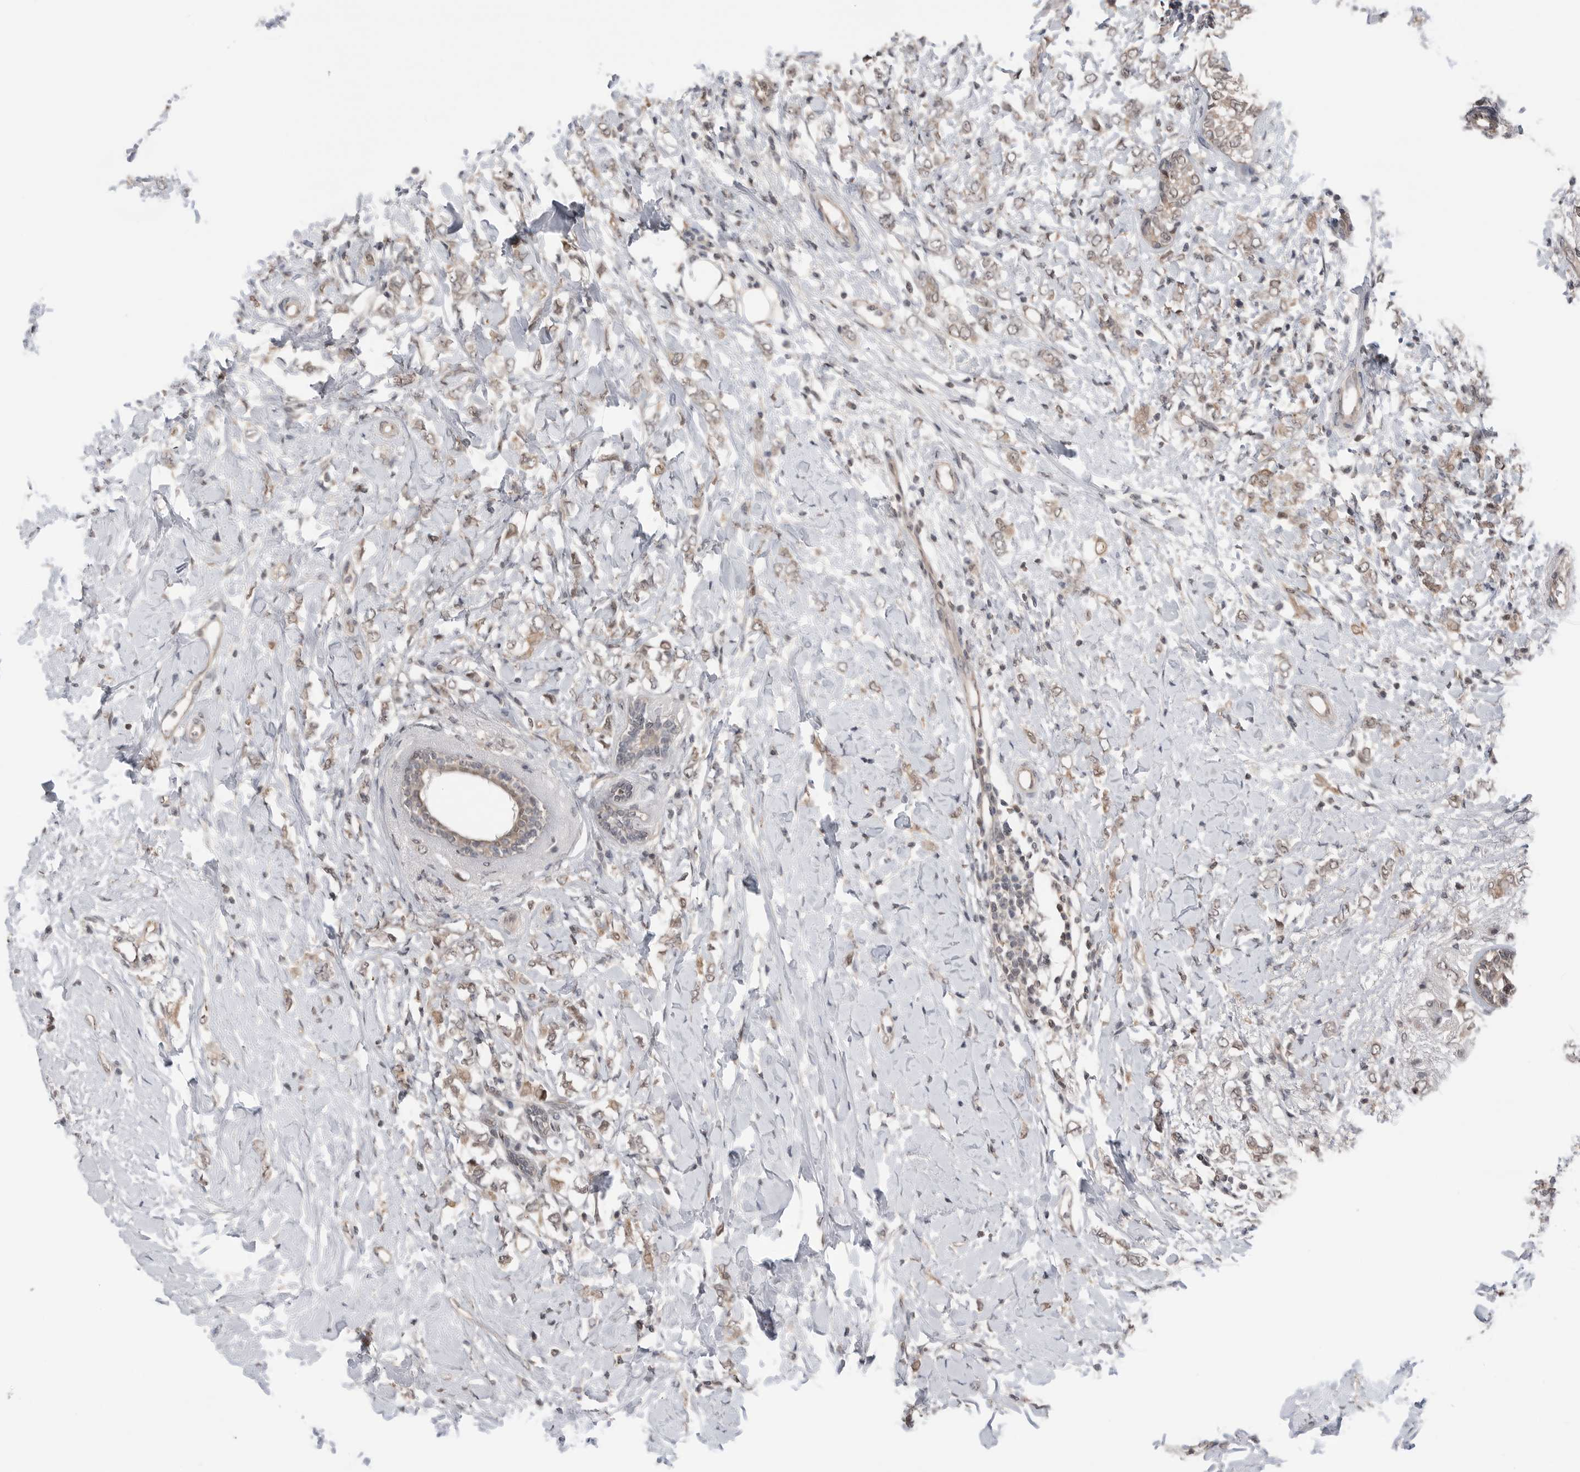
{"staining": {"intensity": "weak", "quantity": "25%-75%", "location": "cytoplasmic/membranous"}, "tissue": "breast cancer", "cell_type": "Tumor cells", "image_type": "cancer", "snomed": [{"axis": "morphology", "description": "Normal tissue, NOS"}, {"axis": "morphology", "description": "Lobular carcinoma"}, {"axis": "topography", "description": "Breast"}], "caption": "A brown stain labels weak cytoplasmic/membranous positivity of a protein in human breast cancer tumor cells. (Brightfield microscopy of DAB IHC at high magnification).", "gene": "PEAK1", "patient": {"sex": "female", "age": 47}}